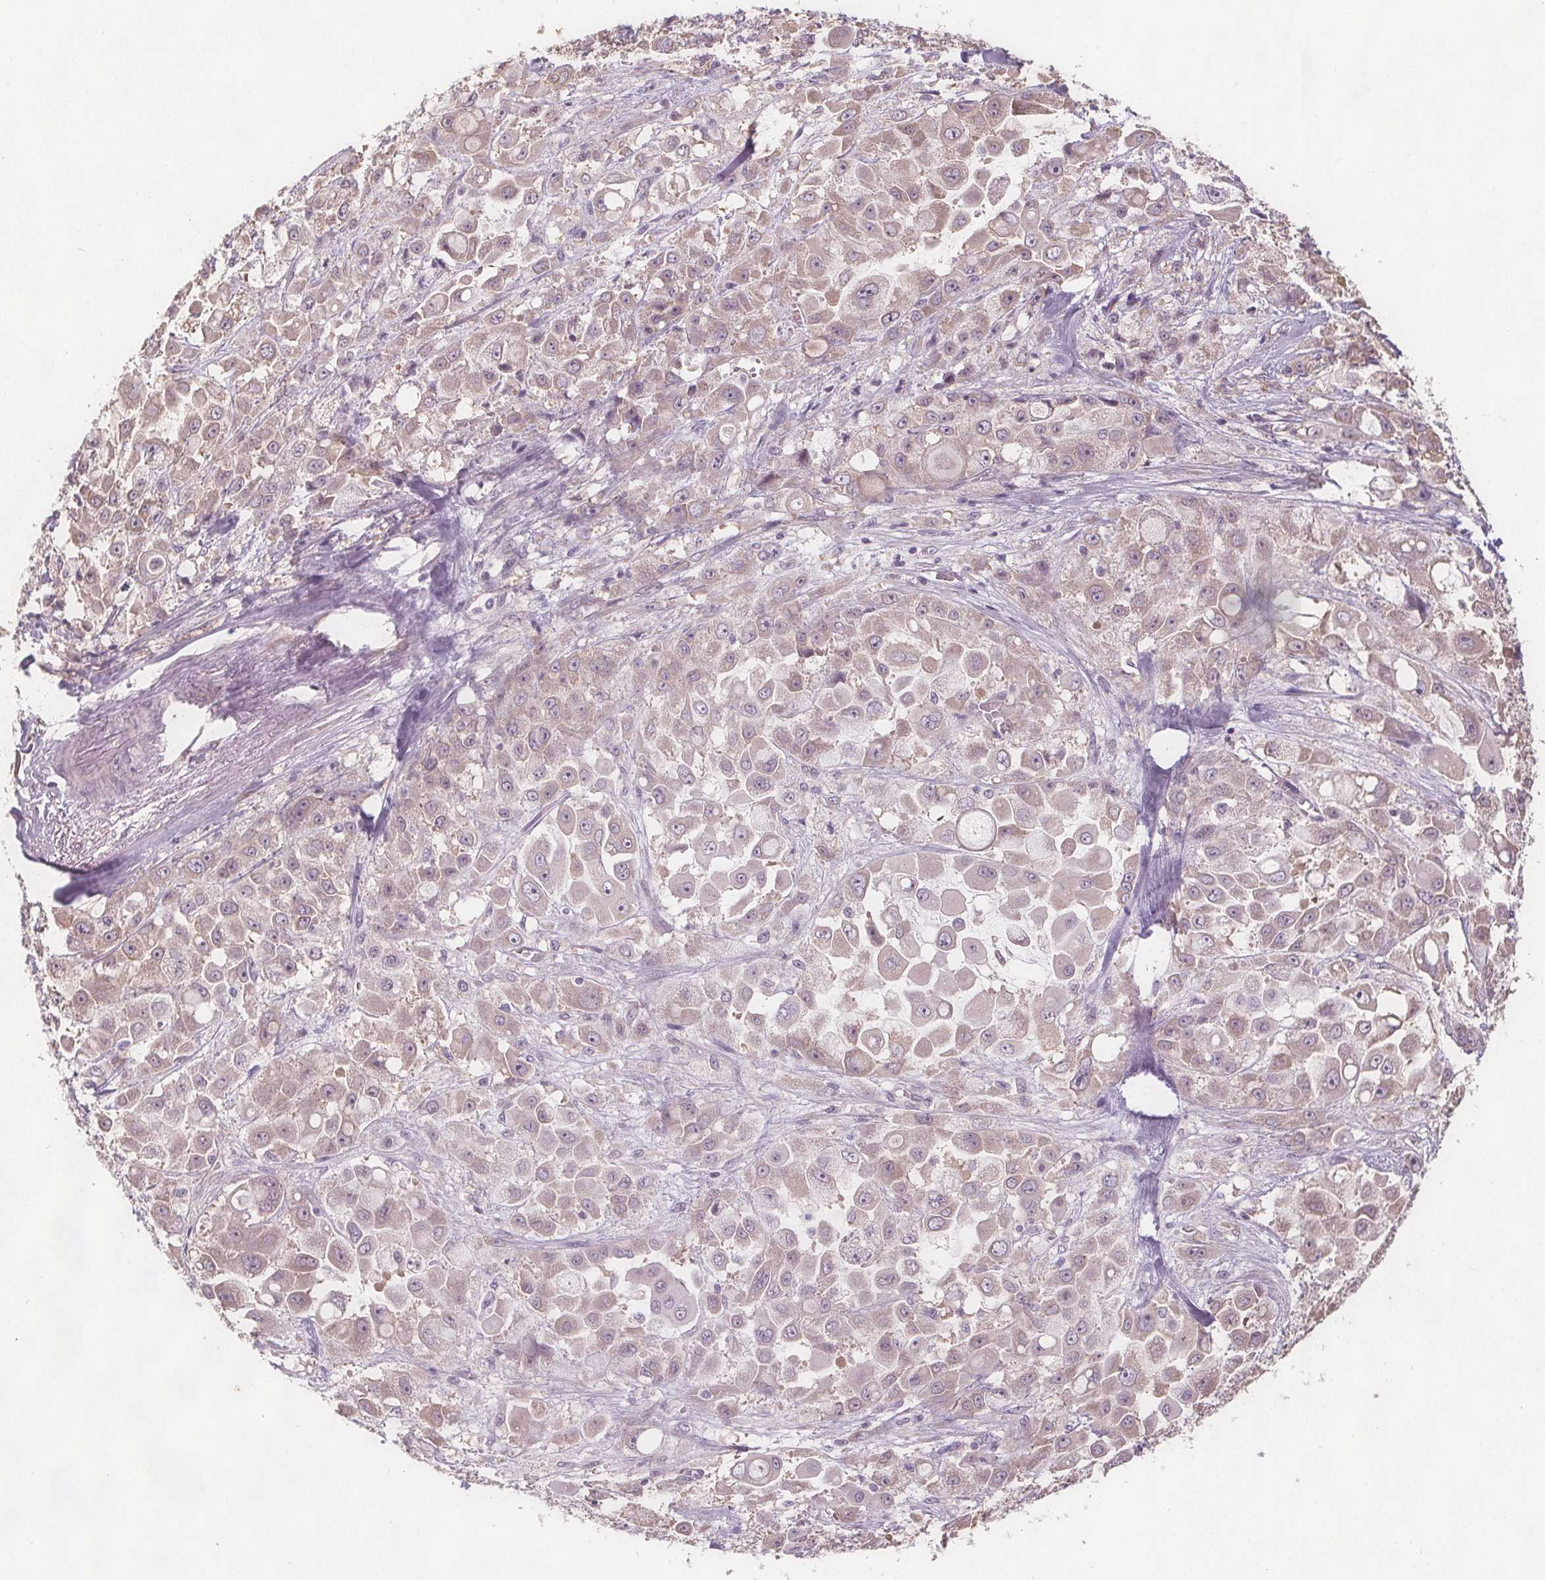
{"staining": {"intensity": "negative", "quantity": "none", "location": "none"}, "tissue": "stomach cancer", "cell_type": "Tumor cells", "image_type": "cancer", "snomed": [{"axis": "morphology", "description": "Adenocarcinoma, NOS"}, {"axis": "topography", "description": "Stomach"}], "caption": "An immunohistochemistry image of stomach cancer is shown. There is no staining in tumor cells of stomach cancer.", "gene": "TMEM80", "patient": {"sex": "female", "age": 76}}